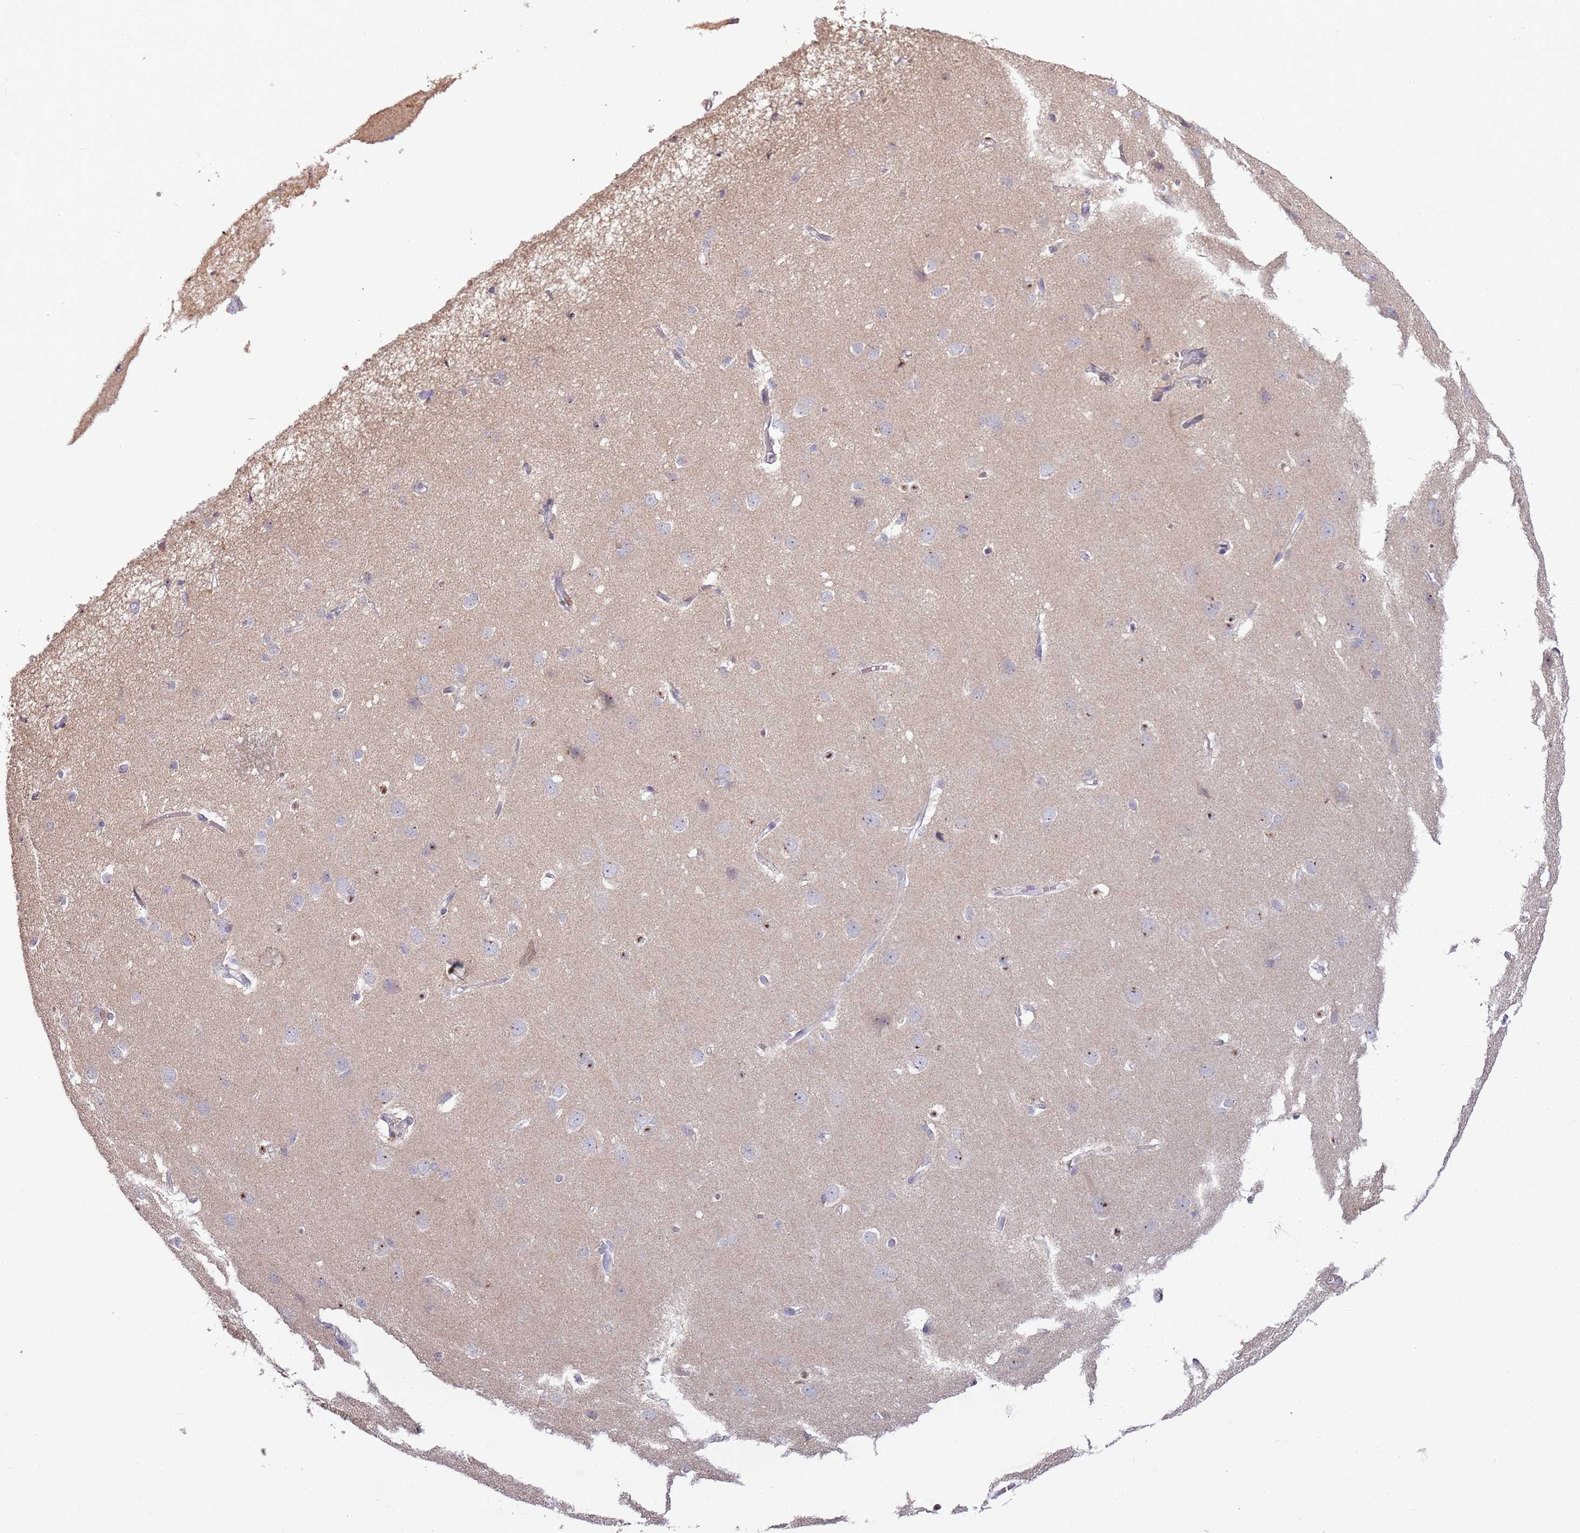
{"staining": {"intensity": "negative", "quantity": "none", "location": "none"}, "tissue": "cerebral cortex", "cell_type": "Endothelial cells", "image_type": "normal", "snomed": [{"axis": "morphology", "description": "Normal tissue, NOS"}, {"axis": "topography", "description": "Cerebral cortex"}], "caption": "A photomicrograph of cerebral cortex stained for a protein exhibits no brown staining in endothelial cells. (IHC, brightfield microscopy, high magnification).", "gene": "SYS1", "patient": {"sex": "male", "age": 37}}